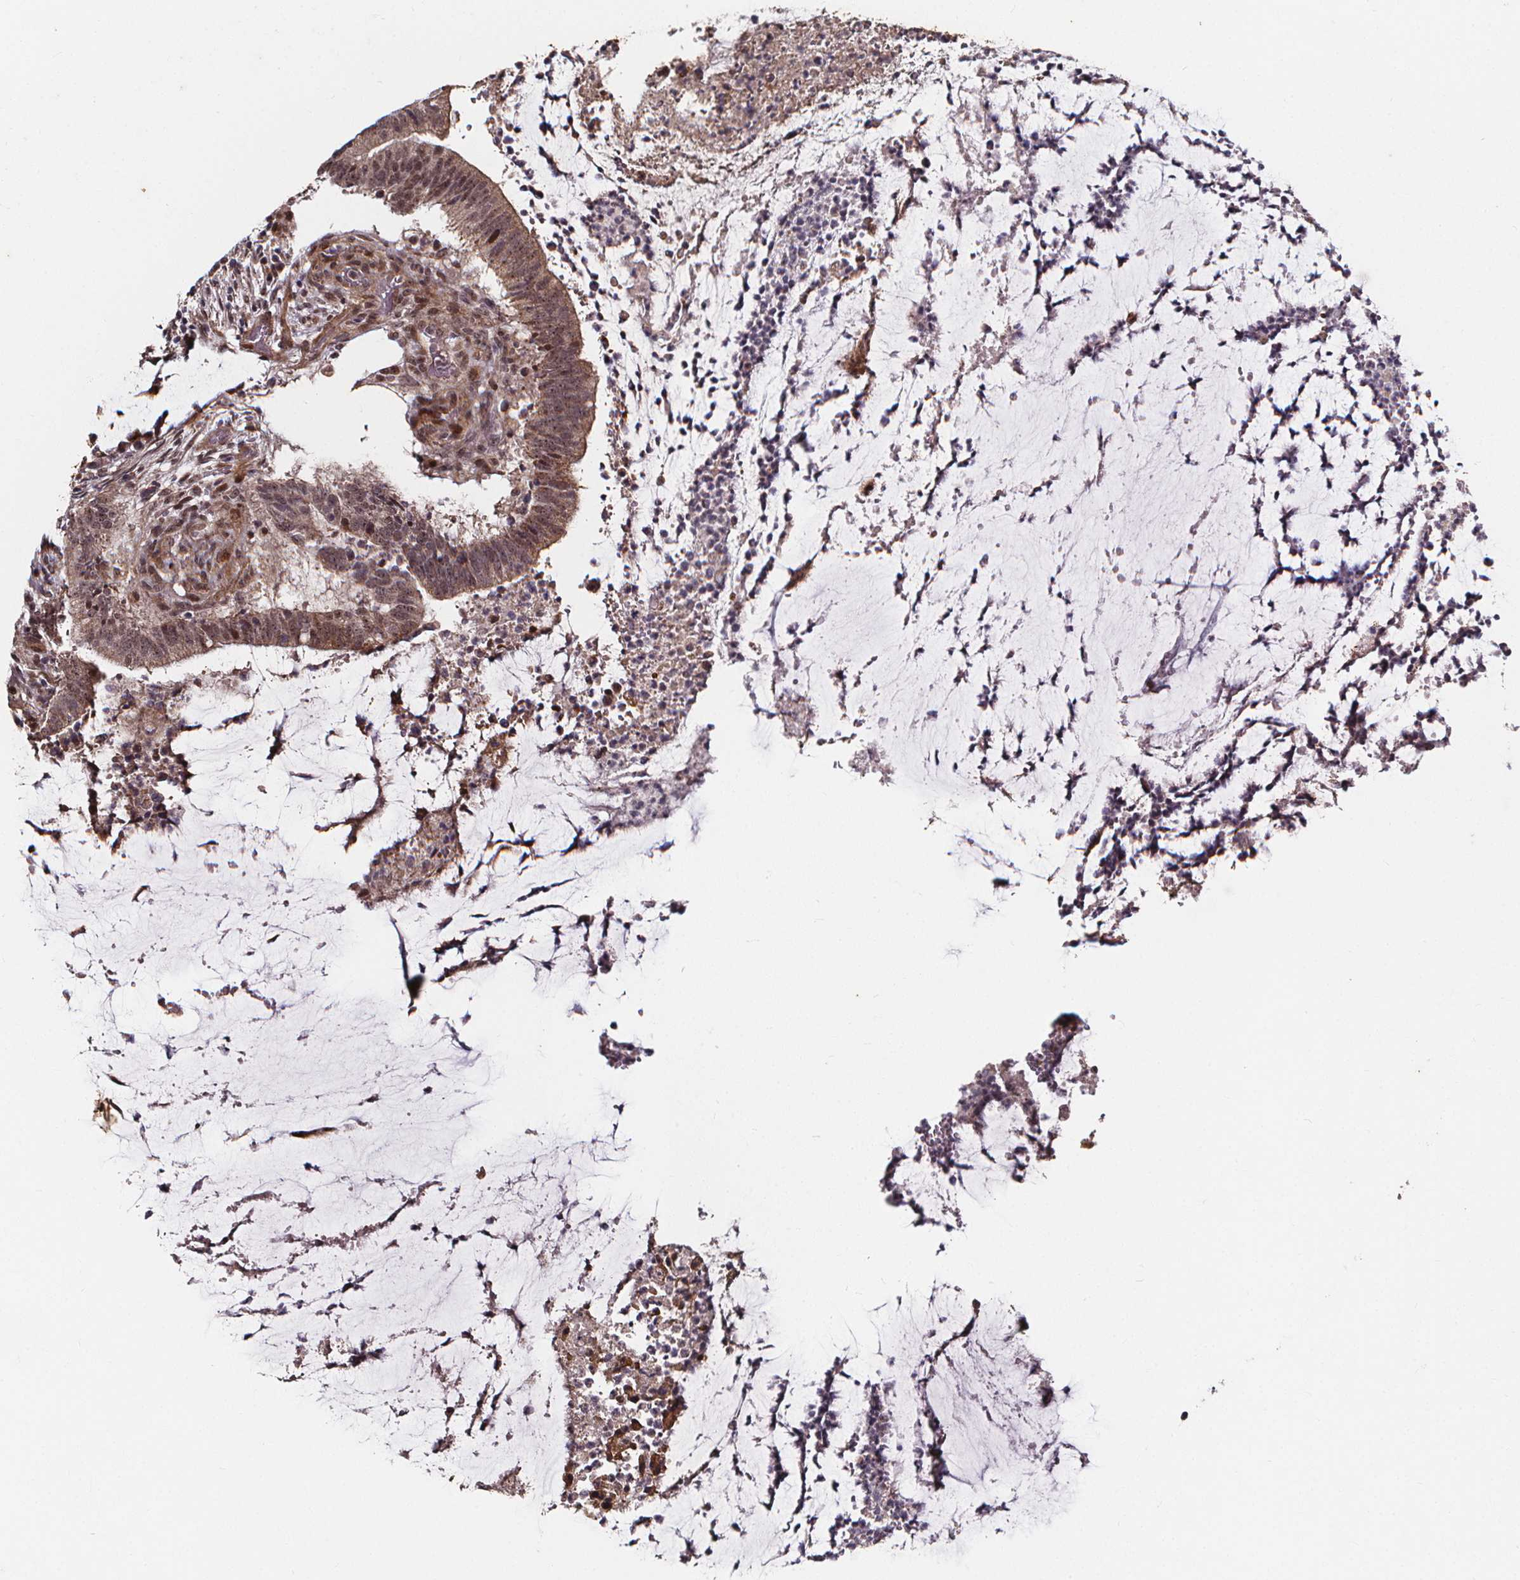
{"staining": {"intensity": "weak", "quantity": ">75%", "location": "cytoplasmic/membranous,nuclear"}, "tissue": "colorectal cancer", "cell_type": "Tumor cells", "image_type": "cancer", "snomed": [{"axis": "morphology", "description": "Adenocarcinoma, NOS"}, {"axis": "topography", "description": "Colon"}], "caption": "Immunohistochemical staining of colorectal cancer displays low levels of weak cytoplasmic/membranous and nuclear expression in approximately >75% of tumor cells.", "gene": "DDIT3", "patient": {"sex": "female", "age": 43}}